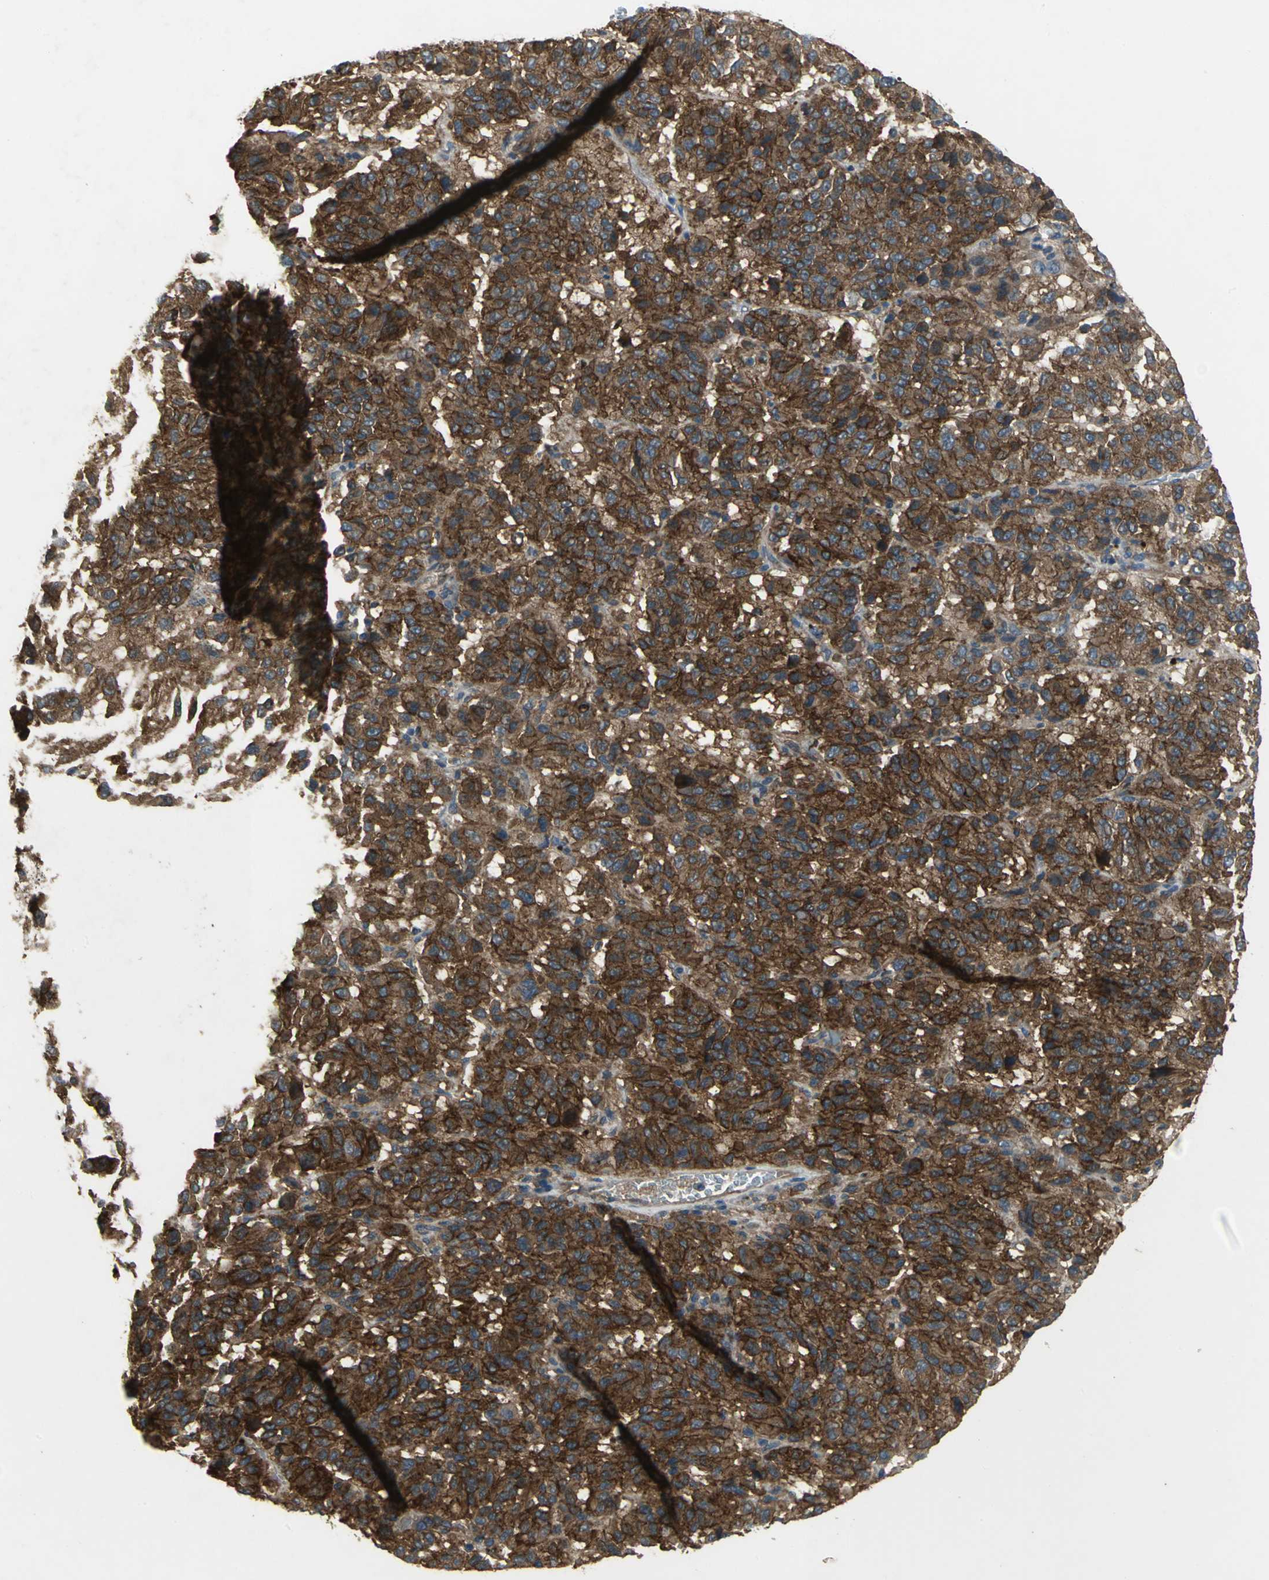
{"staining": {"intensity": "strong", "quantity": ">75%", "location": "cytoplasmic/membranous"}, "tissue": "melanoma", "cell_type": "Tumor cells", "image_type": "cancer", "snomed": [{"axis": "morphology", "description": "Malignant melanoma, Metastatic site"}, {"axis": "topography", "description": "Lung"}], "caption": "Immunohistochemical staining of human malignant melanoma (metastatic site) displays strong cytoplasmic/membranous protein positivity in approximately >75% of tumor cells.", "gene": "MET", "patient": {"sex": "male", "age": 64}}